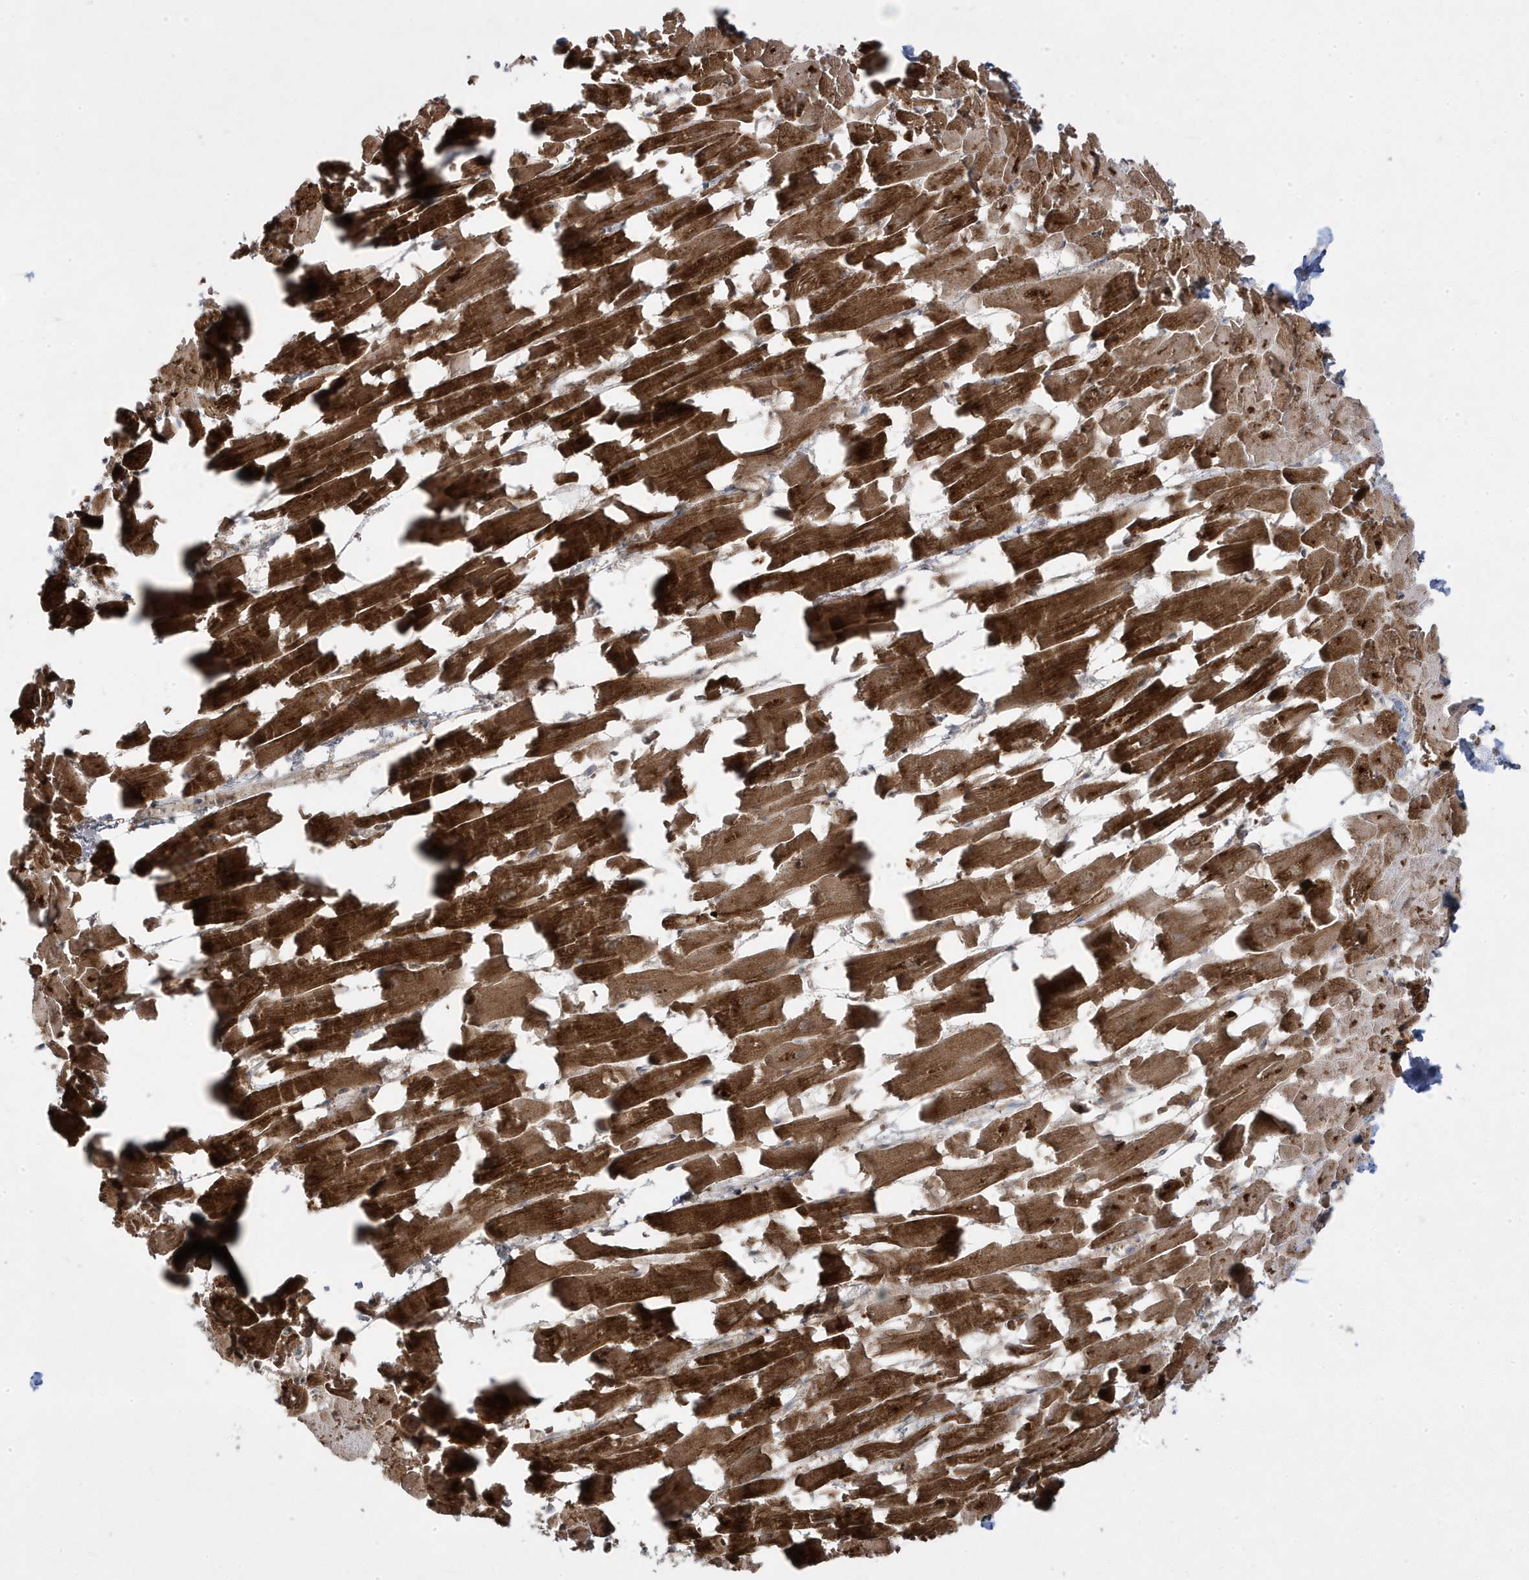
{"staining": {"intensity": "strong", "quantity": ">75%", "location": "cytoplasmic/membranous"}, "tissue": "heart muscle", "cell_type": "Cardiomyocytes", "image_type": "normal", "snomed": [{"axis": "morphology", "description": "Normal tissue, NOS"}, {"axis": "topography", "description": "Heart"}], "caption": "About >75% of cardiomyocytes in normal human heart muscle reveal strong cytoplasmic/membranous protein staining as visualized by brown immunohistochemical staining.", "gene": "CLUAP1", "patient": {"sex": "female", "age": 64}}